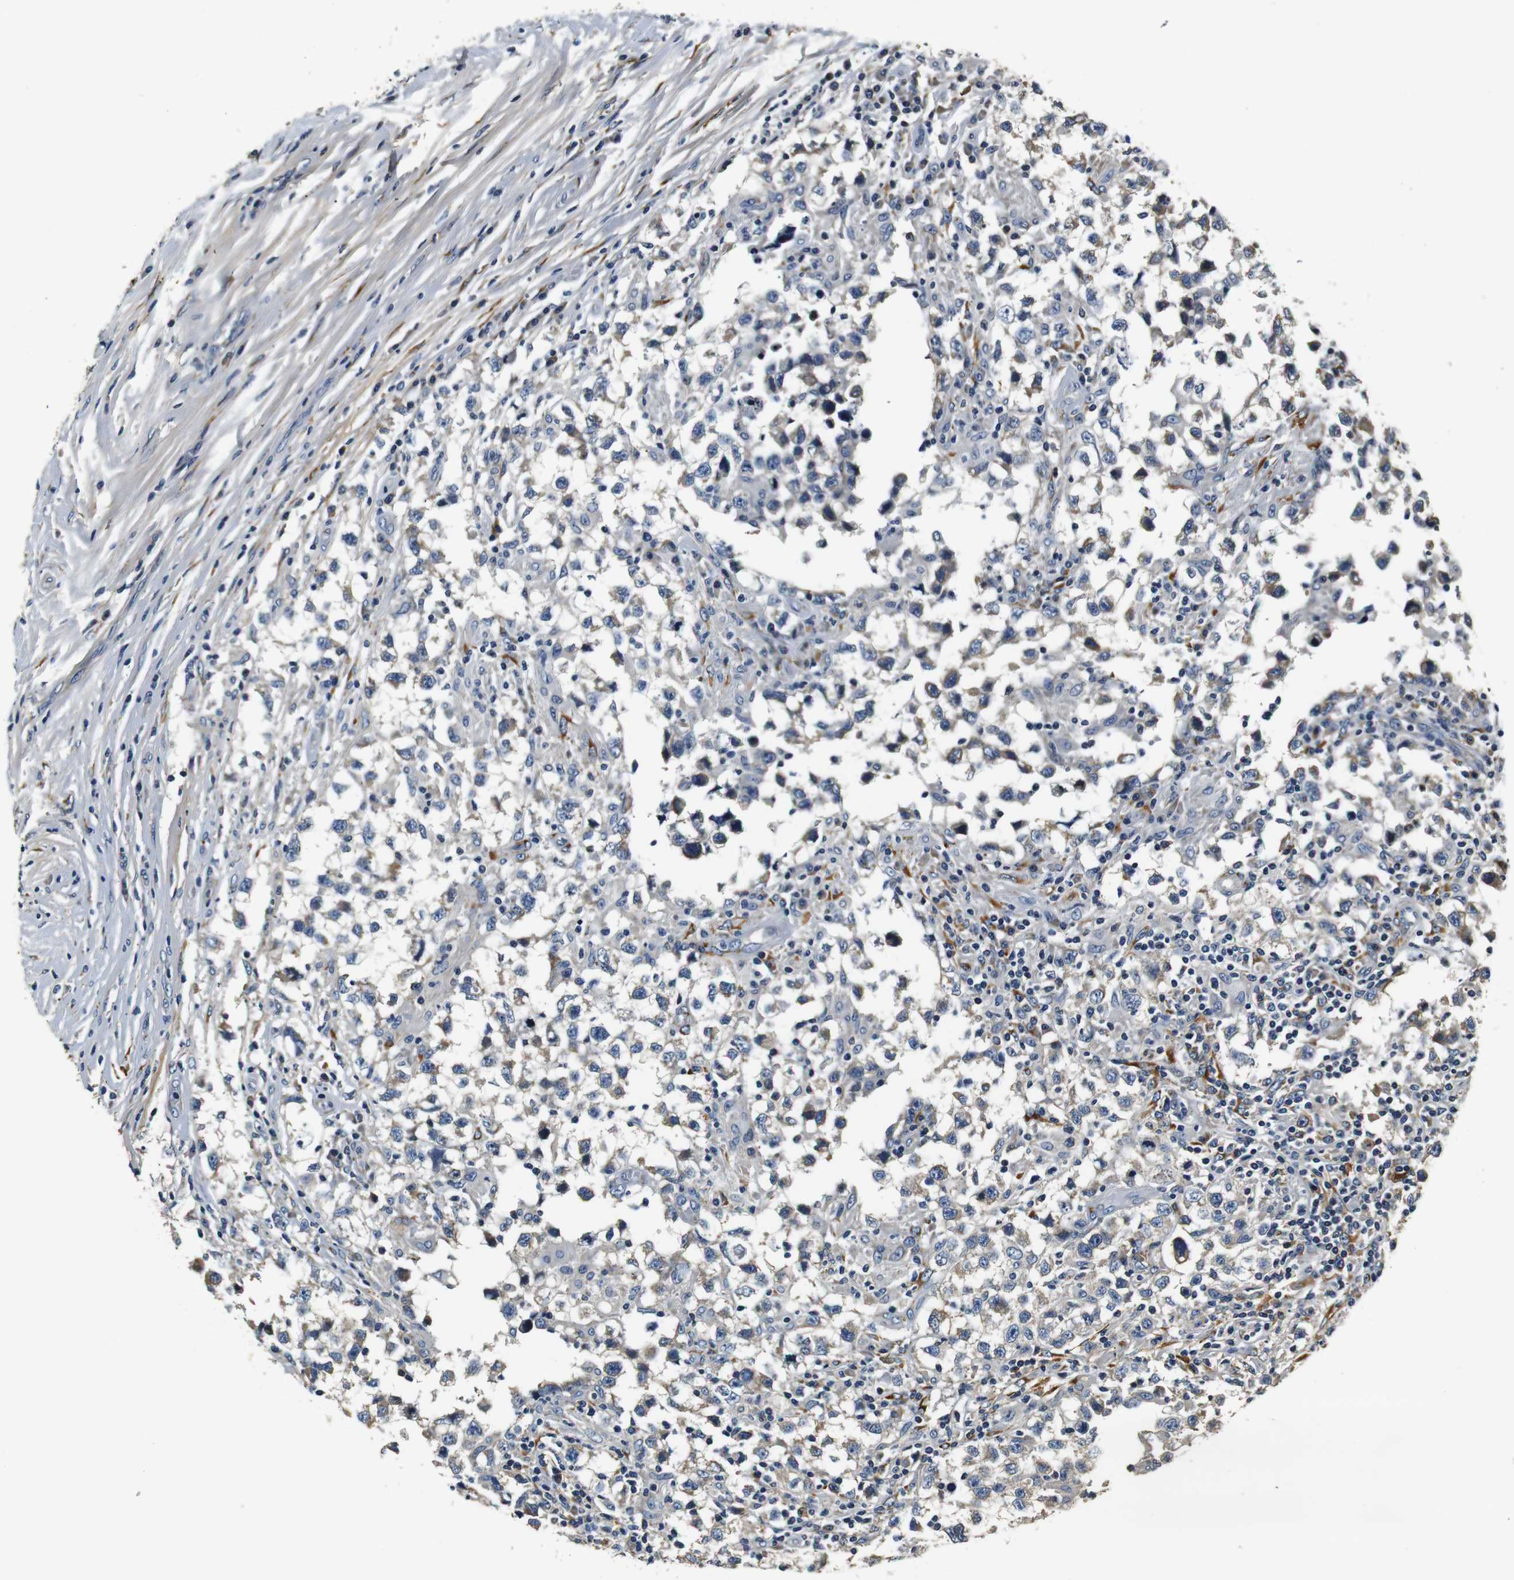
{"staining": {"intensity": "negative", "quantity": "none", "location": "none"}, "tissue": "testis cancer", "cell_type": "Tumor cells", "image_type": "cancer", "snomed": [{"axis": "morphology", "description": "Carcinoma, Embryonal, NOS"}, {"axis": "topography", "description": "Testis"}], "caption": "Tumor cells are negative for protein expression in human testis cancer. The staining was performed using DAB to visualize the protein expression in brown, while the nuclei were stained in blue with hematoxylin (Magnification: 20x).", "gene": "COL1A1", "patient": {"sex": "male", "age": 21}}